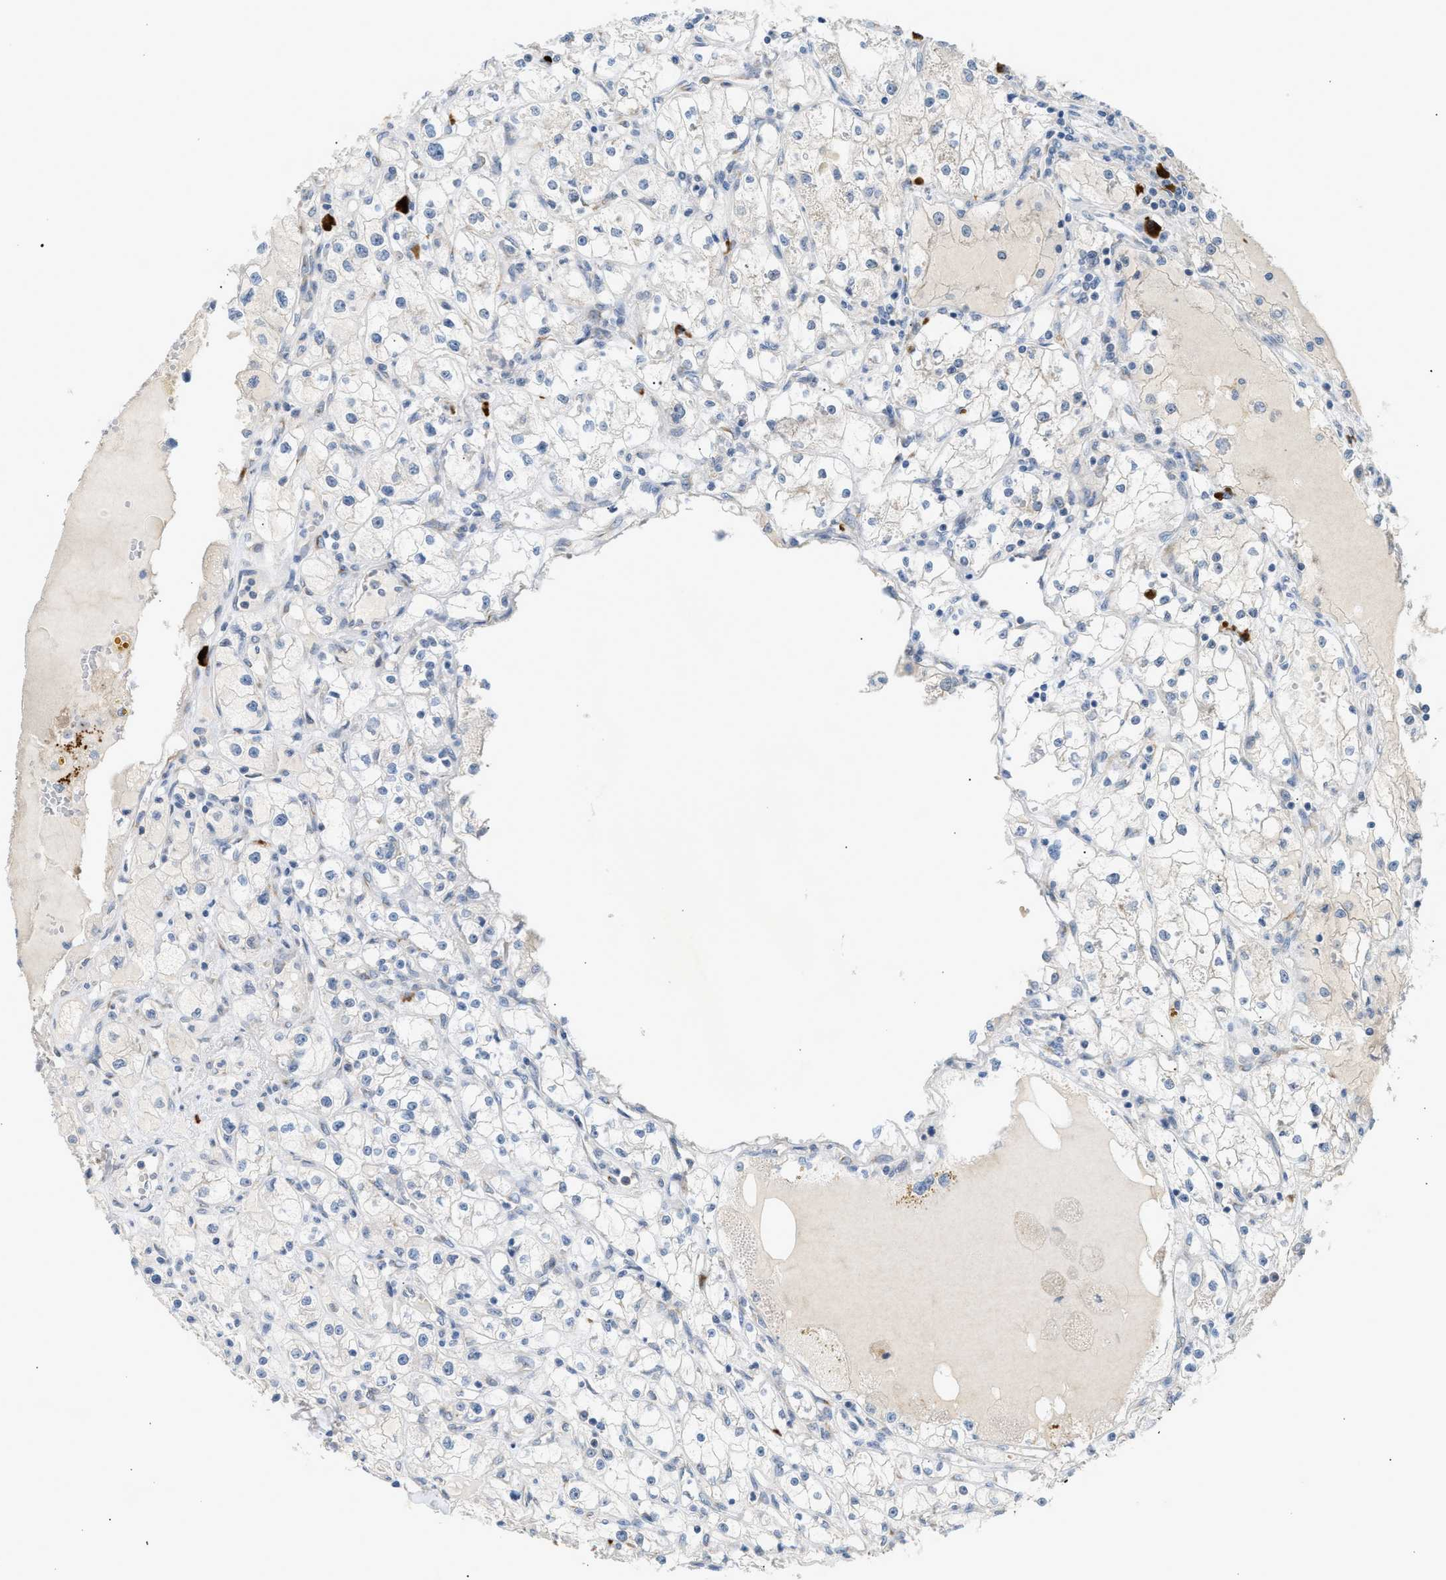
{"staining": {"intensity": "negative", "quantity": "none", "location": "none"}, "tissue": "renal cancer", "cell_type": "Tumor cells", "image_type": "cancer", "snomed": [{"axis": "morphology", "description": "Adenocarcinoma, NOS"}, {"axis": "topography", "description": "Kidney"}], "caption": "Tumor cells are negative for brown protein staining in renal adenocarcinoma.", "gene": "KCNC2", "patient": {"sex": "male", "age": 56}}